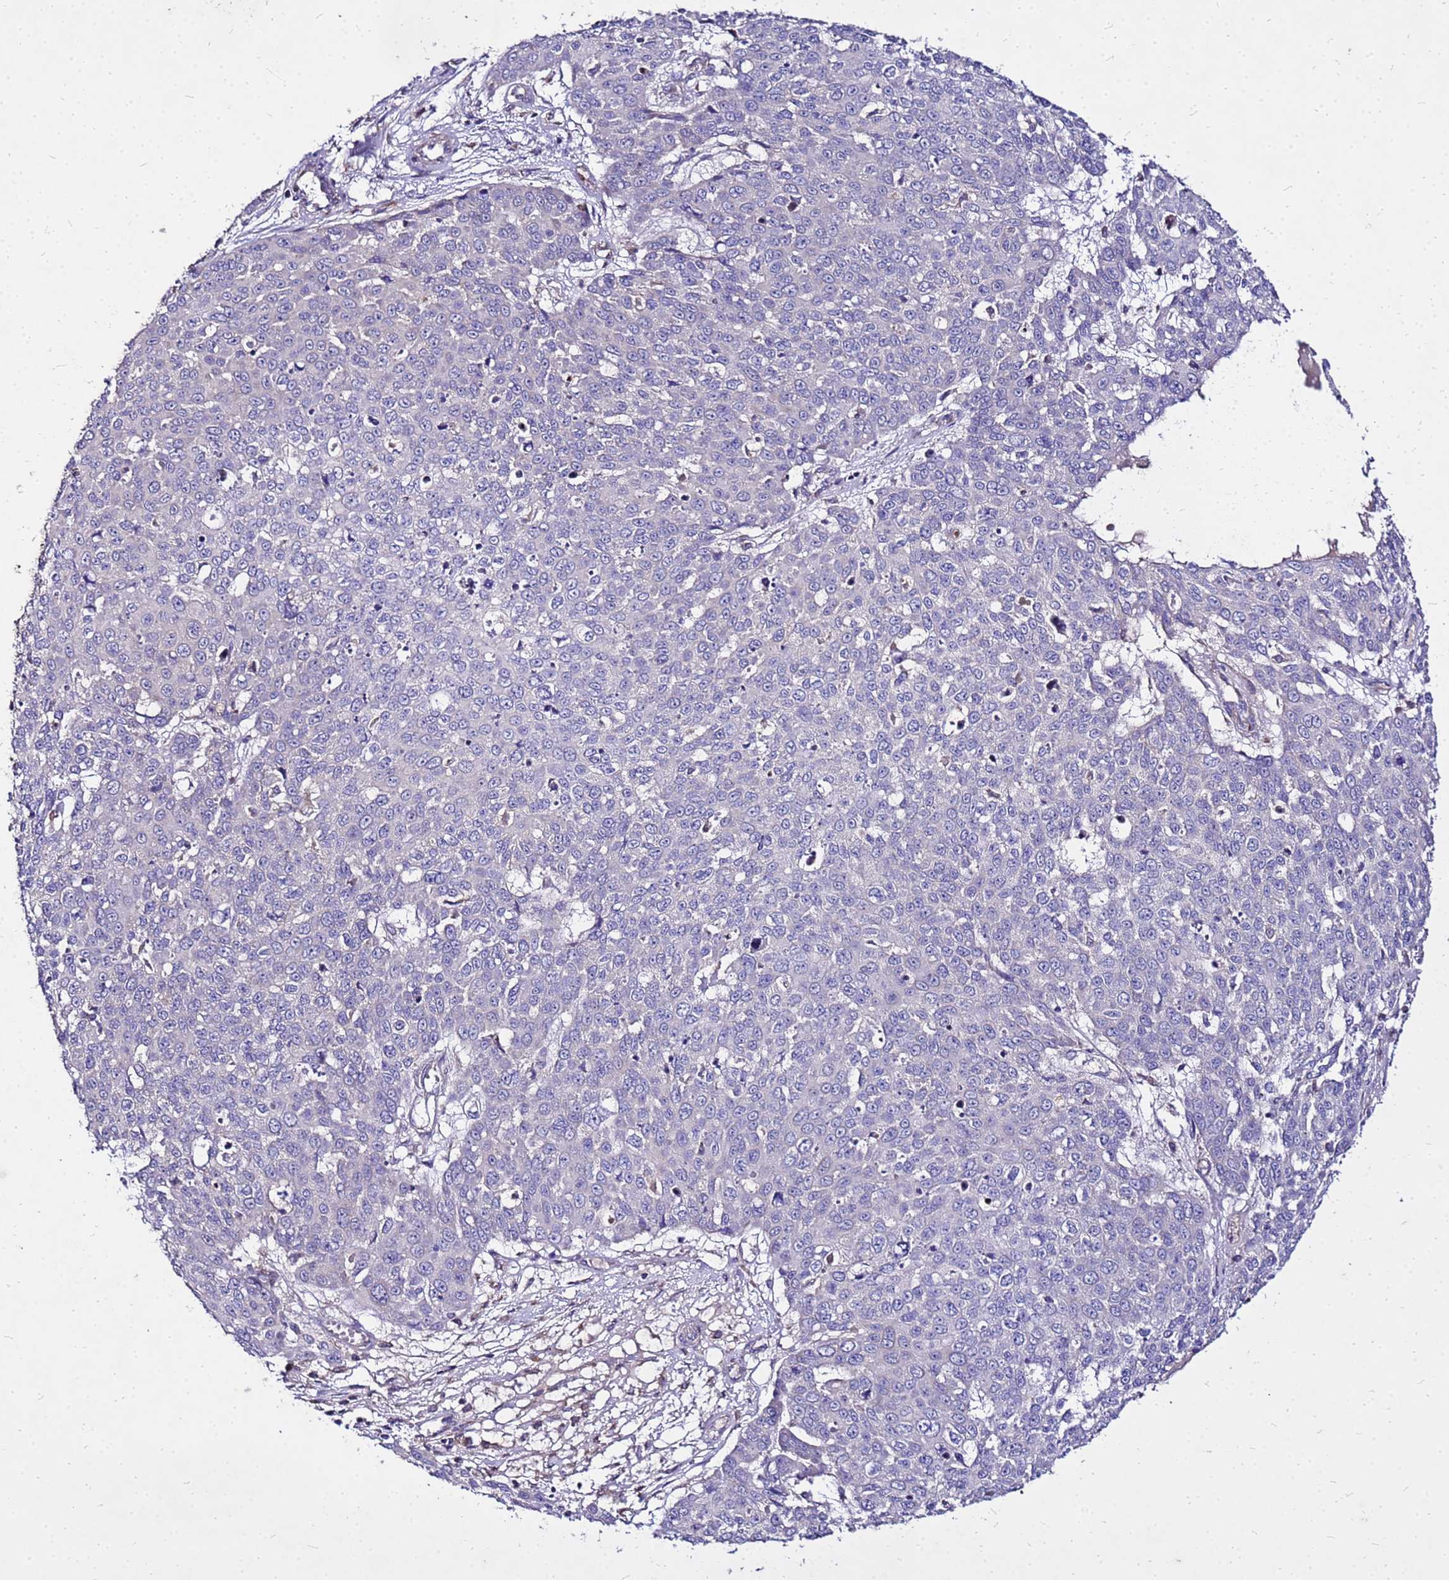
{"staining": {"intensity": "negative", "quantity": "none", "location": "none"}, "tissue": "skin cancer", "cell_type": "Tumor cells", "image_type": "cancer", "snomed": [{"axis": "morphology", "description": "Squamous cell carcinoma, NOS"}, {"axis": "topography", "description": "Skin"}], "caption": "Immunohistochemistry (IHC) histopathology image of skin cancer (squamous cell carcinoma) stained for a protein (brown), which reveals no positivity in tumor cells. (Brightfield microscopy of DAB IHC at high magnification).", "gene": "COX14", "patient": {"sex": "male", "age": 71}}